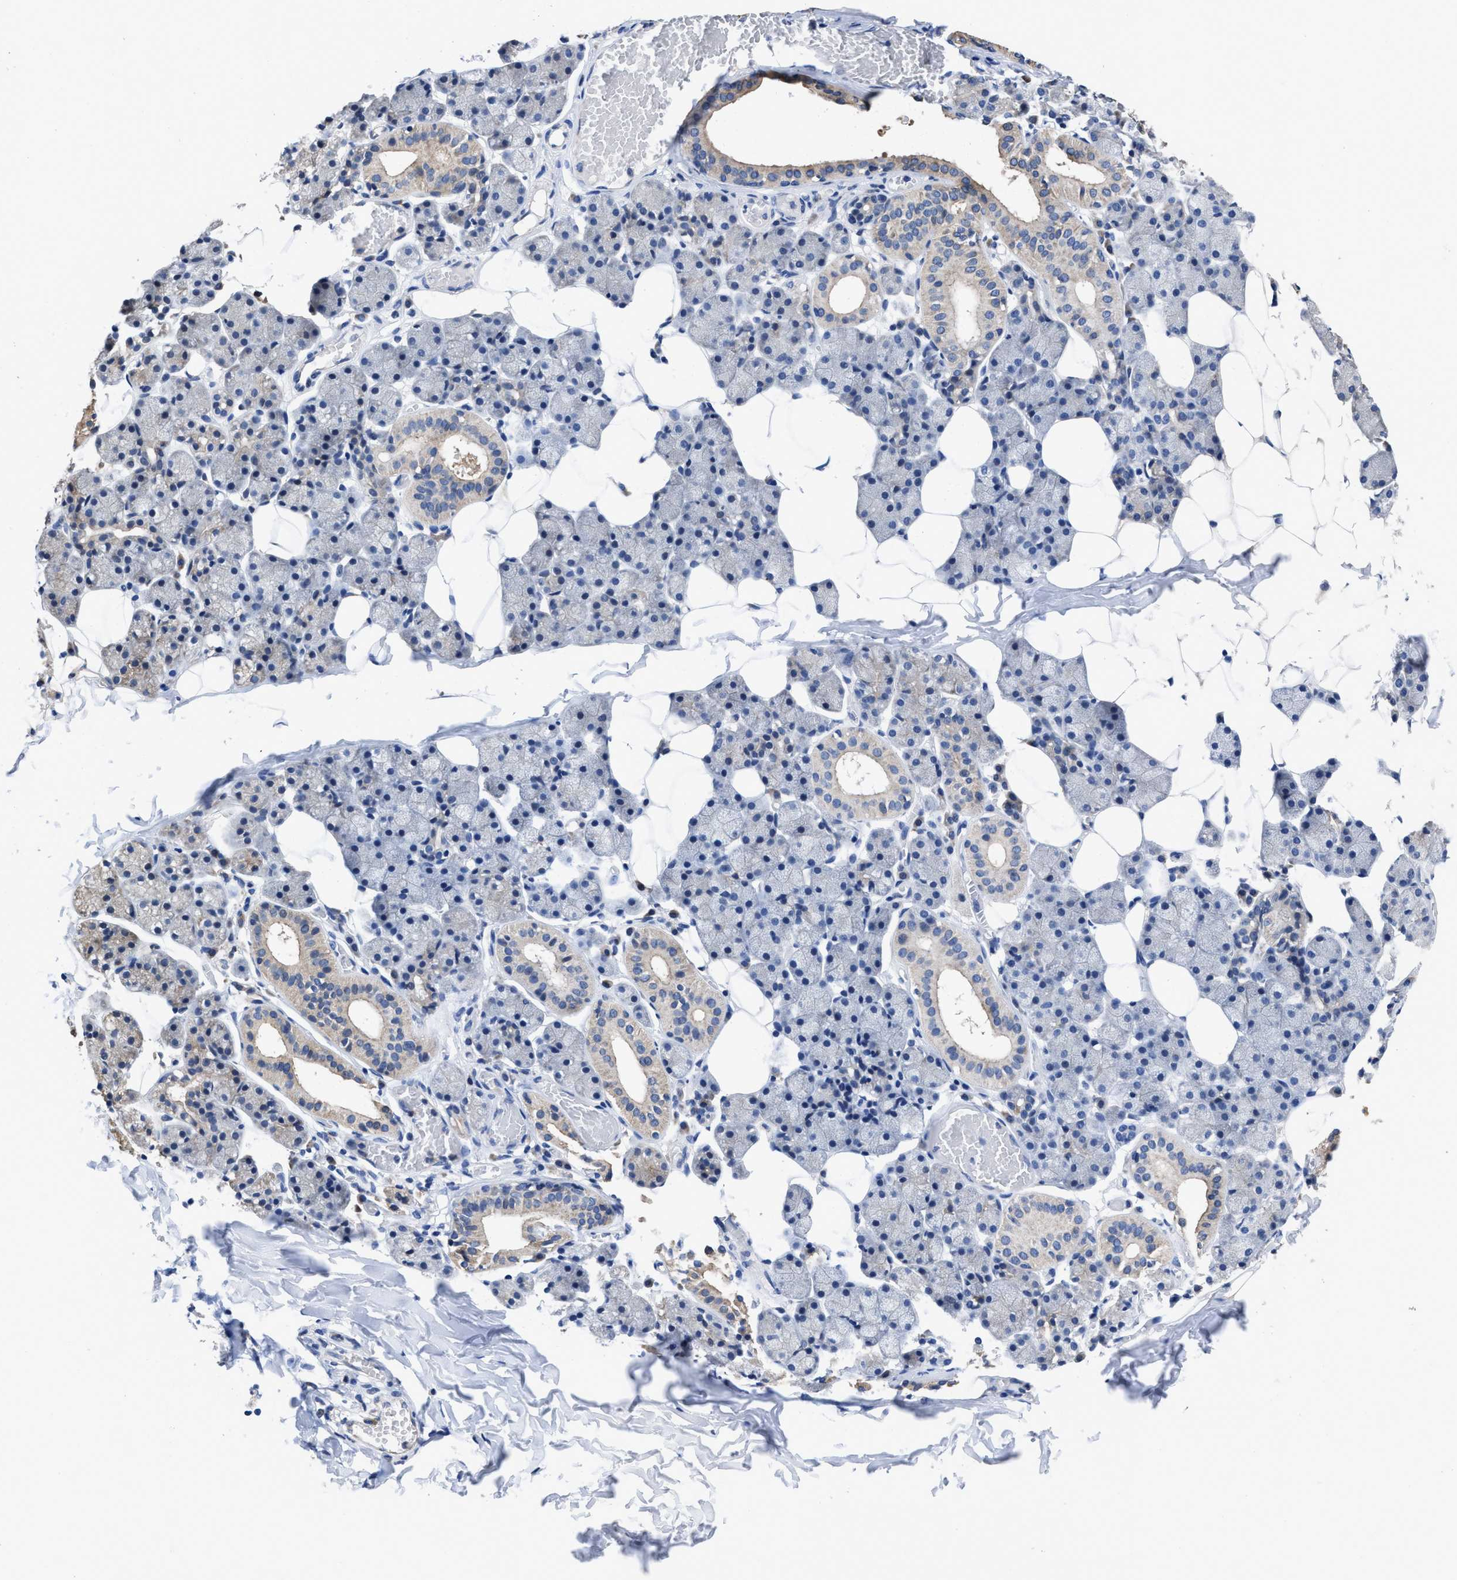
{"staining": {"intensity": "weak", "quantity": "<25%", "location": "cytoplasmic/membranous"}, "tissue": "salivary gland", "cell_type": "Glandular cells", "image_type": "normal", "snomed": [{"axis": "morphology", "description": "Normal tissue, NOS"}, {"axis": "topography", "description": "Salivary gland"}], "caption": "This photomicrograph is of benign salivary gland stained with immunohistochemistry to label a protein in brown with the nuclei are counter-stained blue. There is no staining in glandular cells. (DAB IHC with hematoxylin counter stain).", "gene": "HOOK1", "patient": {"sex": "female", "age": 33}}